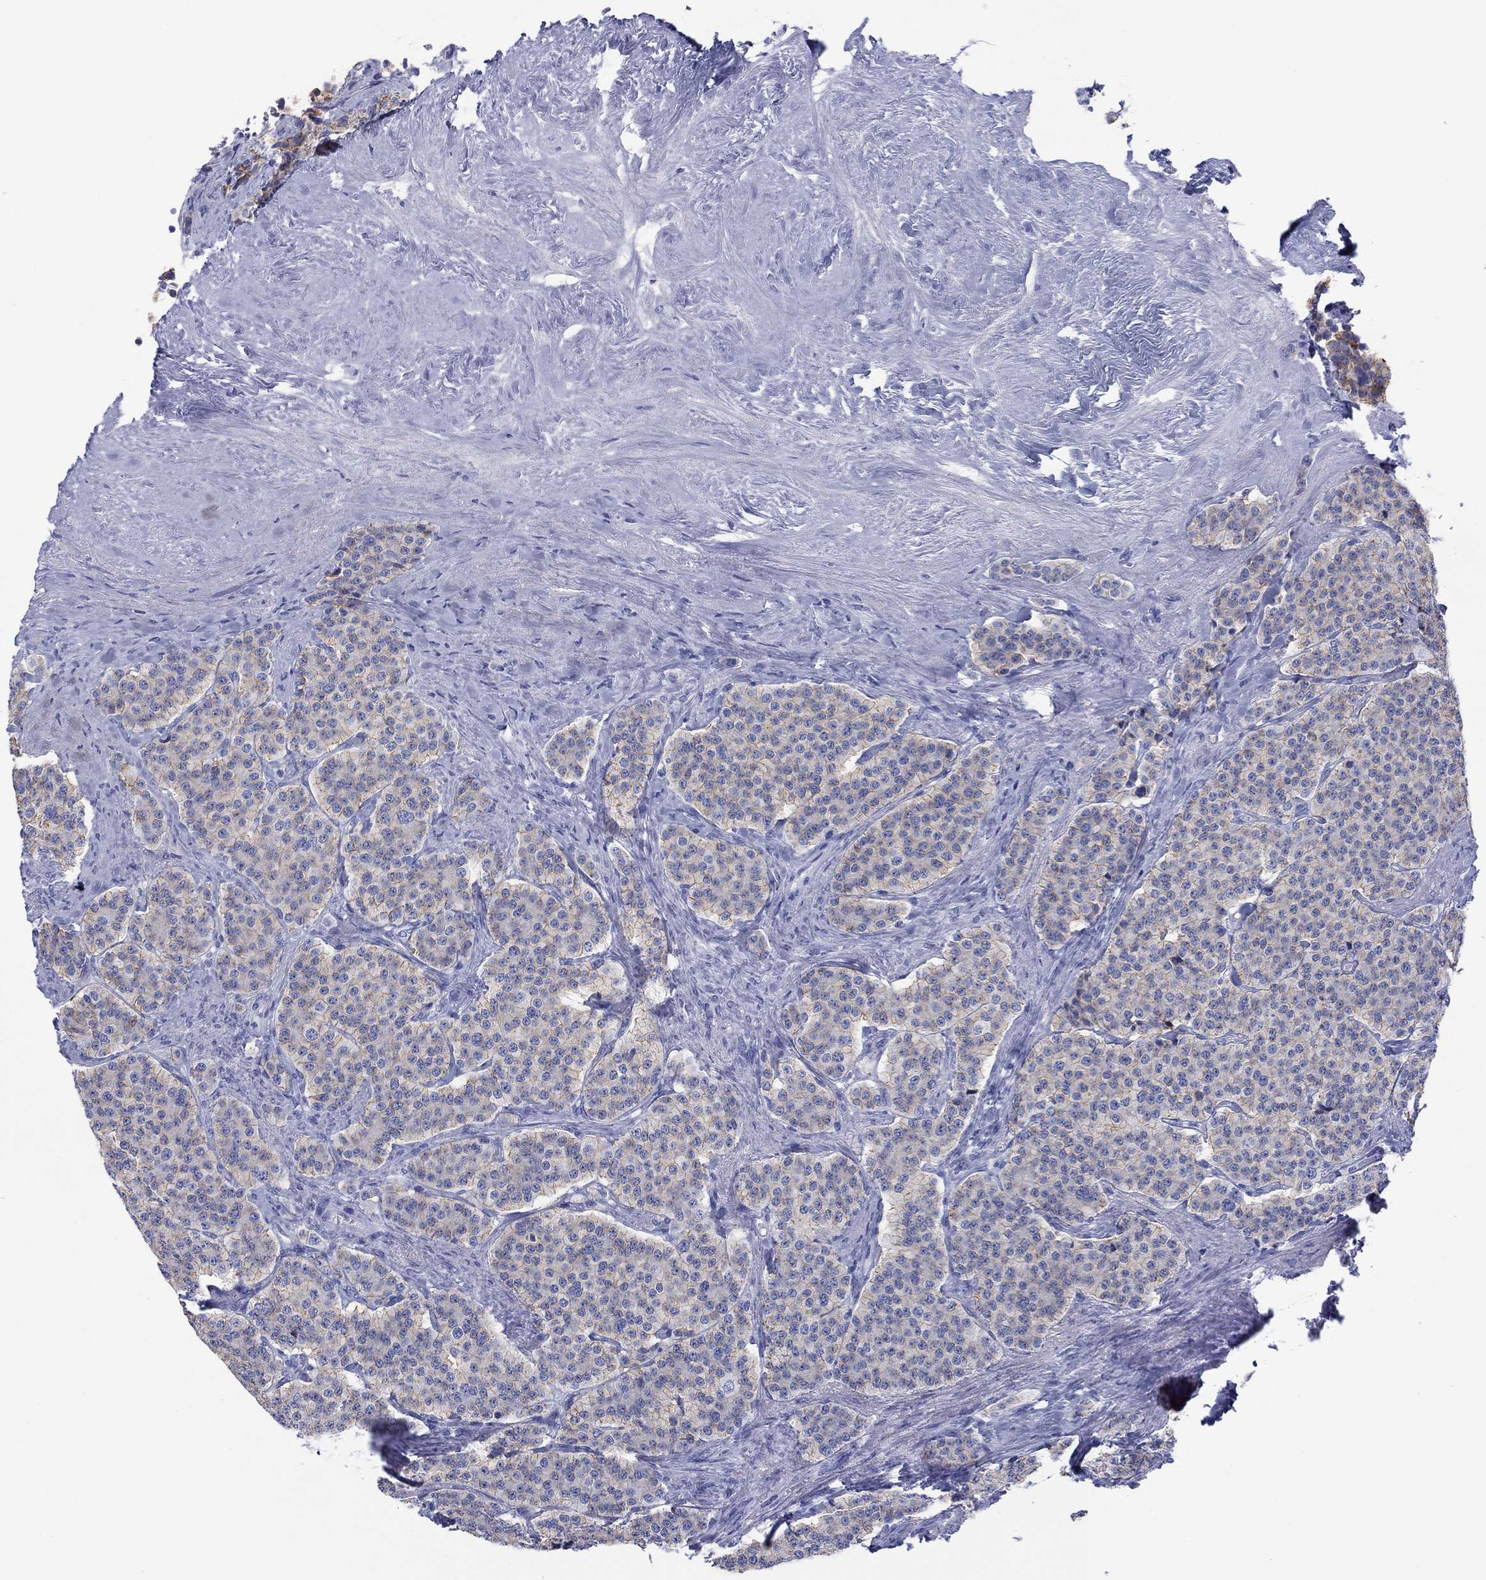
{"staining": {"intensity": "moderate", "quantity": "<25%", "location": "cytoplasmic/membranous"}, "tissue": "carcinoid", "cell_type": "Tumor cells", "image_type": "cancer", "snomed": [{"axis": "morphology", "description": "Carcinoid, malignant, NOS"}, {"axis": "topography", "description": "Small intestine"}], "caption": "There is low levels of moderate cytoplasmic/membranous expression in tumor cells of carcinoid, as demonstrated by immunohistochemical staining (brown color).", "gene": "ATP1B1", "patient": {"sex": "female", "age": 58}}